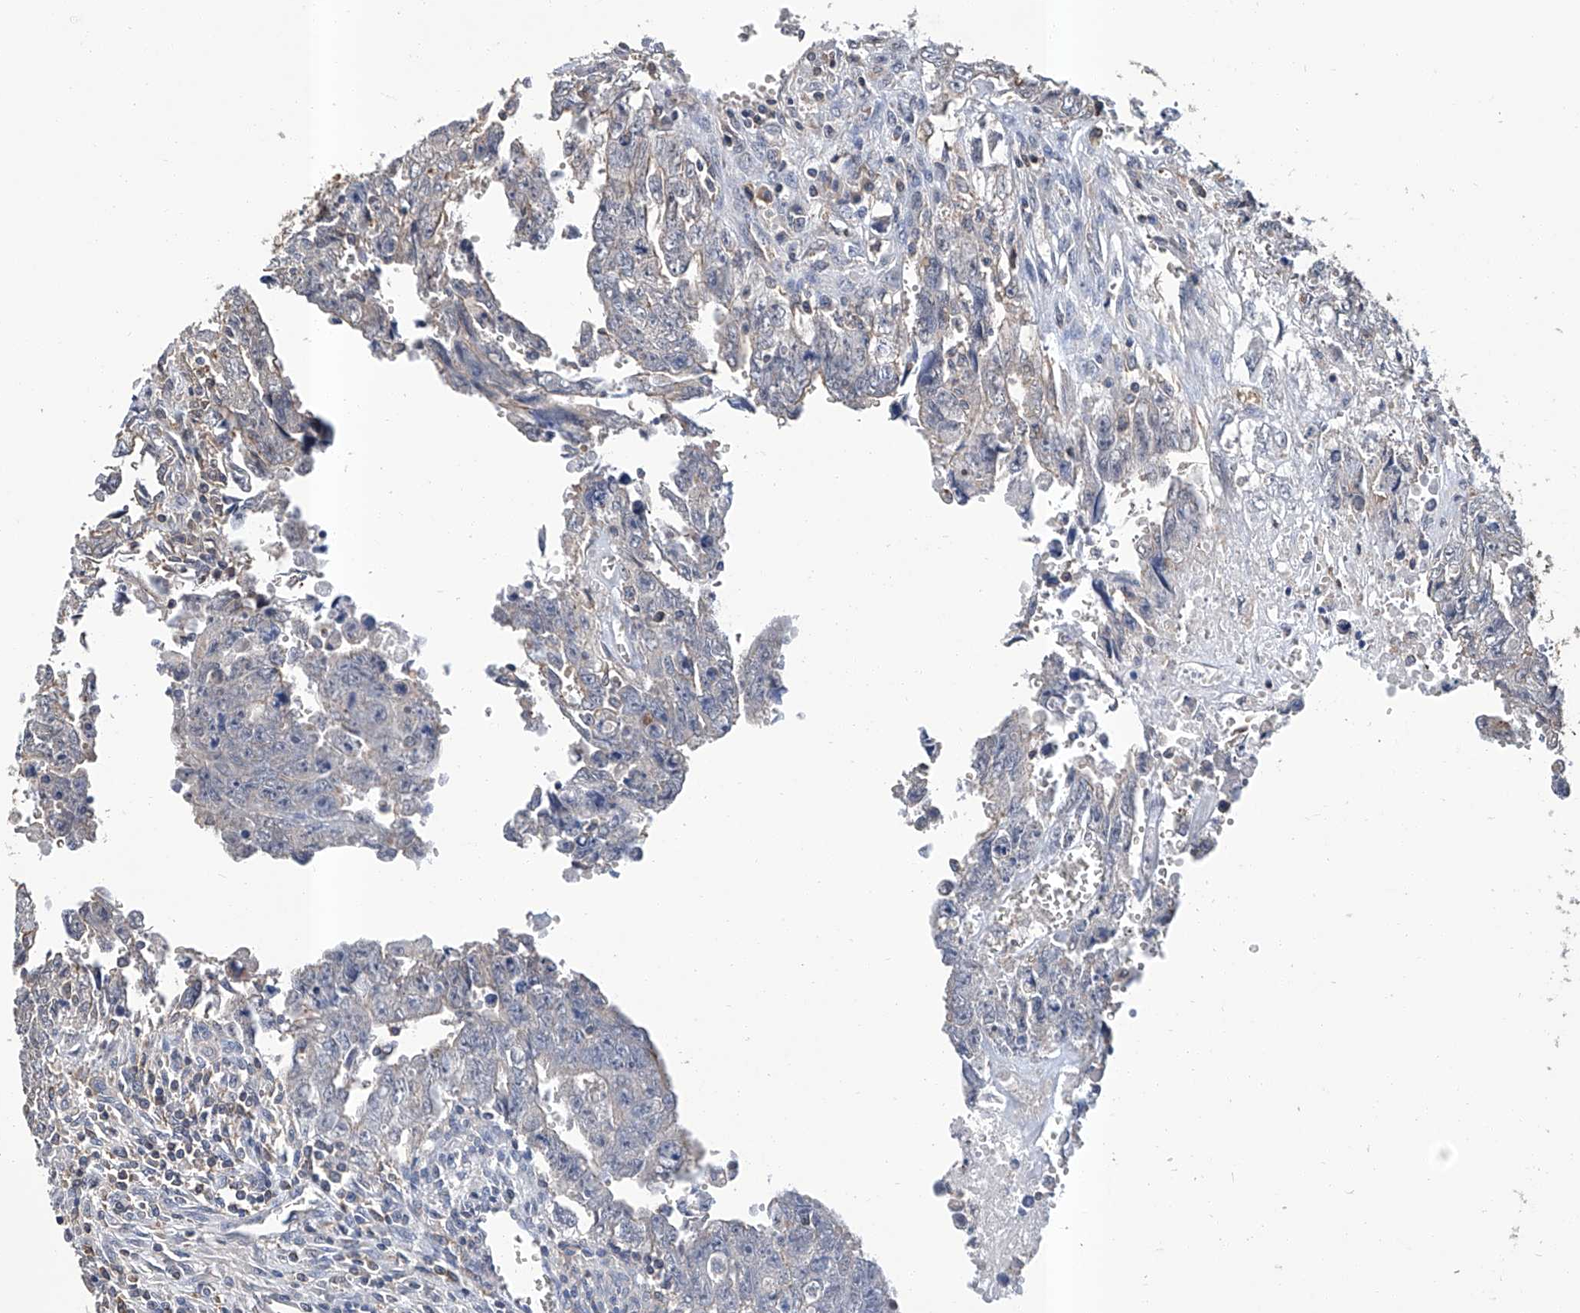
{"staining": {"intensity": "negative", "quantity": "none", "location": "none"}, "tissue": "testis cancer", "cell_type": "Tumor cells", "image_type": "cancer", "snomed": [{"axis": "morphology", "description": "Carcinoma, Embryonal, NOS"}, {"axis": "topography", "description": "Testis"}], "caption": "IHC micrograph of neoplastic tissue: human testis cancer (embryonal carcinoma) stained with DAB reveals no significant protein staining in tumor cells. (Brightfield microscopy of DAB (3,3'-diaminobenzidine) immunohistochemistry at high magnification).", "gene": "GPT", "patient": {"sex": "male", "age": 28}}